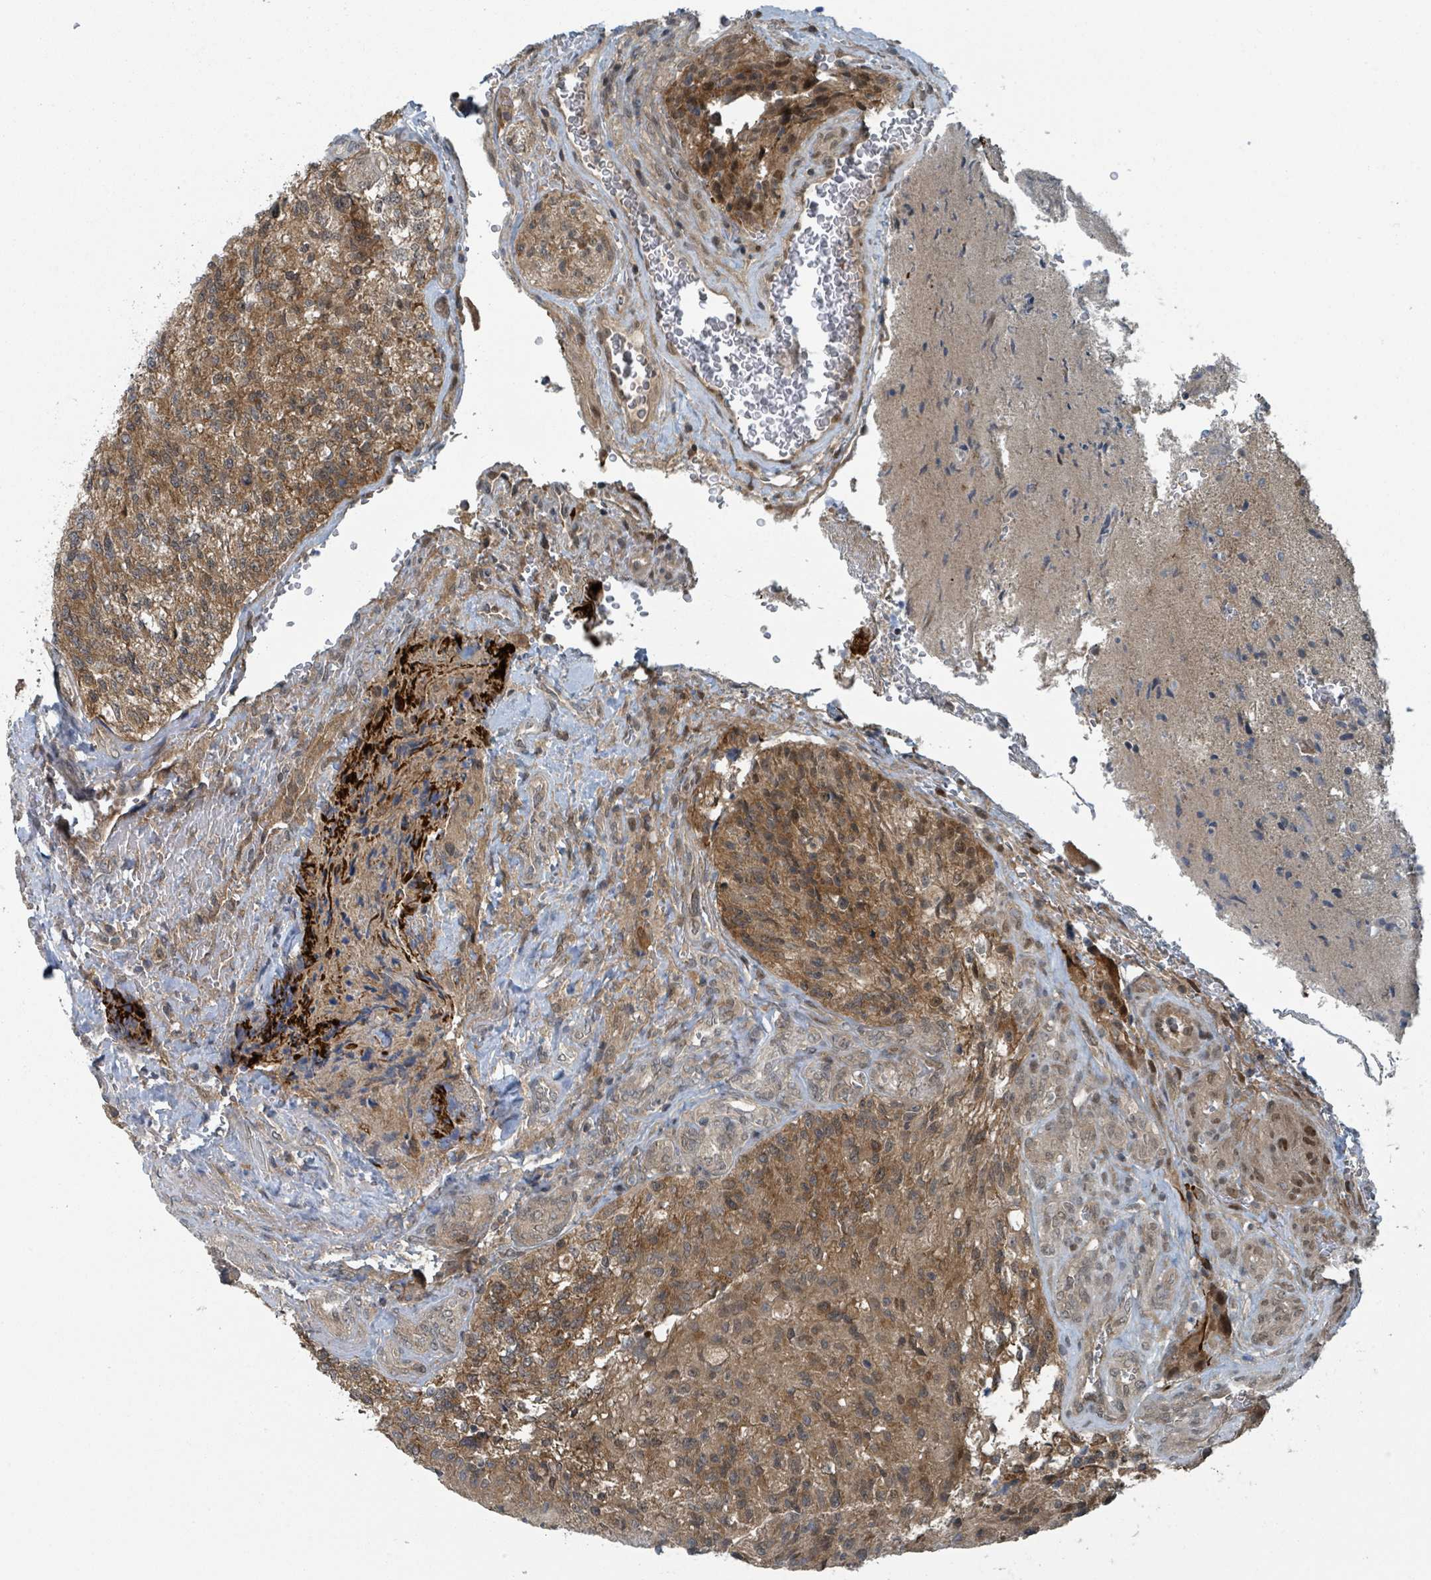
{"staining": {"intensity": "moderate", "quantity": "25%-75%", "location": "cytoplasmic/membranous"}, "tissue": "glioma", "cell_type": "Tumor cells", "image_type": "cancer", "snomed": [{"axis": "morphology", "description": "Normal tissue, NOS"}, {"axis": "morphology", "description": "Glioma, malignant, High grade"}, {"axis": "topography", "description": "Cerebral cortex"}], "caption": "Tumor cells demonstrate moderate cytoplasmic/membranous staining in approximately 25%-75% of cells in high-grade glioma (malignant).", "gene": "GOLGA7", "patient": {"sex": "male", "age": 56}}